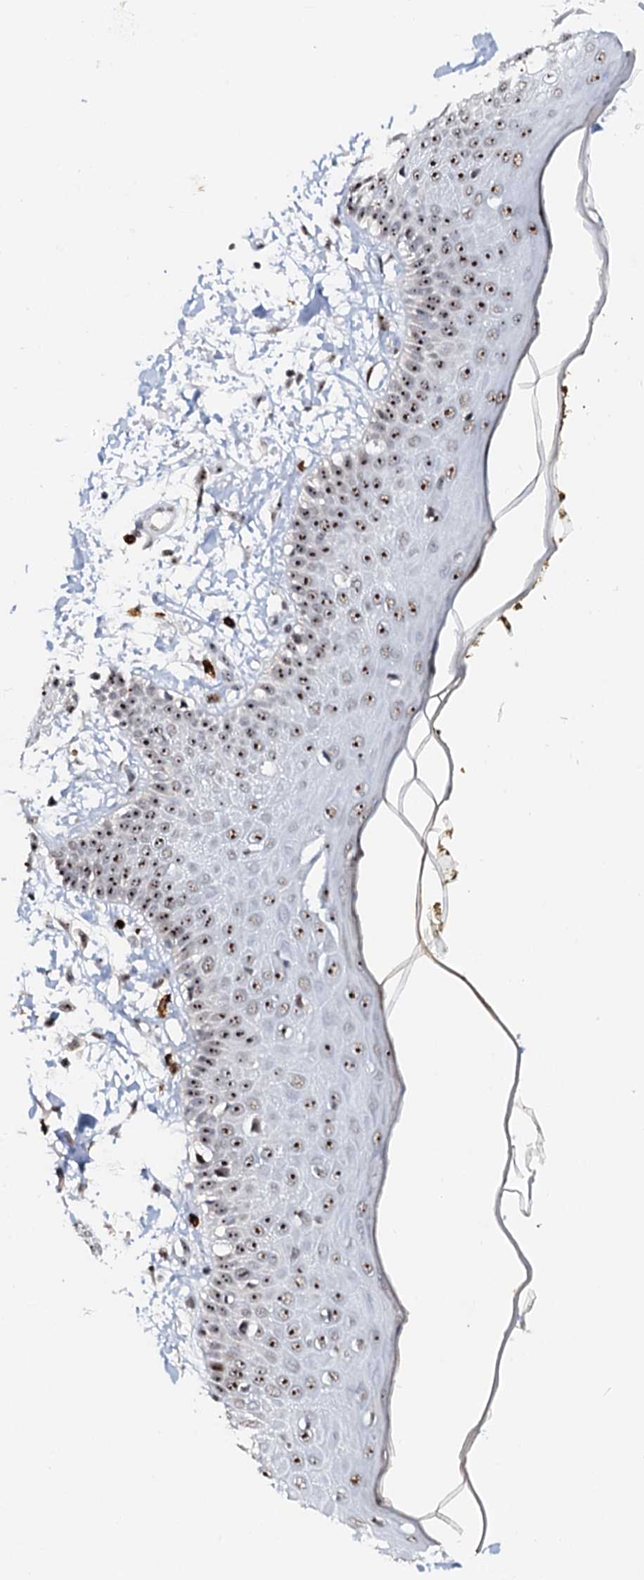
{"staining": {"intensity": "moderate", "quantity": ">75%", "location": "nuclear"}, "tissue": "skin", "cell_type": "Fibroblasts", "image_type": "normal", "snomed": [{"axis": "morphology", "description": "Normal tissue, NOS"}, {"axis": "morphology", "description": "Squamous cell carcinoma, NOS"}, {"axis": "topography", "description": "Skin"}, {"axis": "topography", "description": "Peripheral nerve tissue"}], "caption": "Skin stained for a protein (brown) reveals moderate nuclear positive staining in approximately >75% of fibroblasts.", "gene": "NEUROG3", "patient": {"sex": "male", "age": 83}}